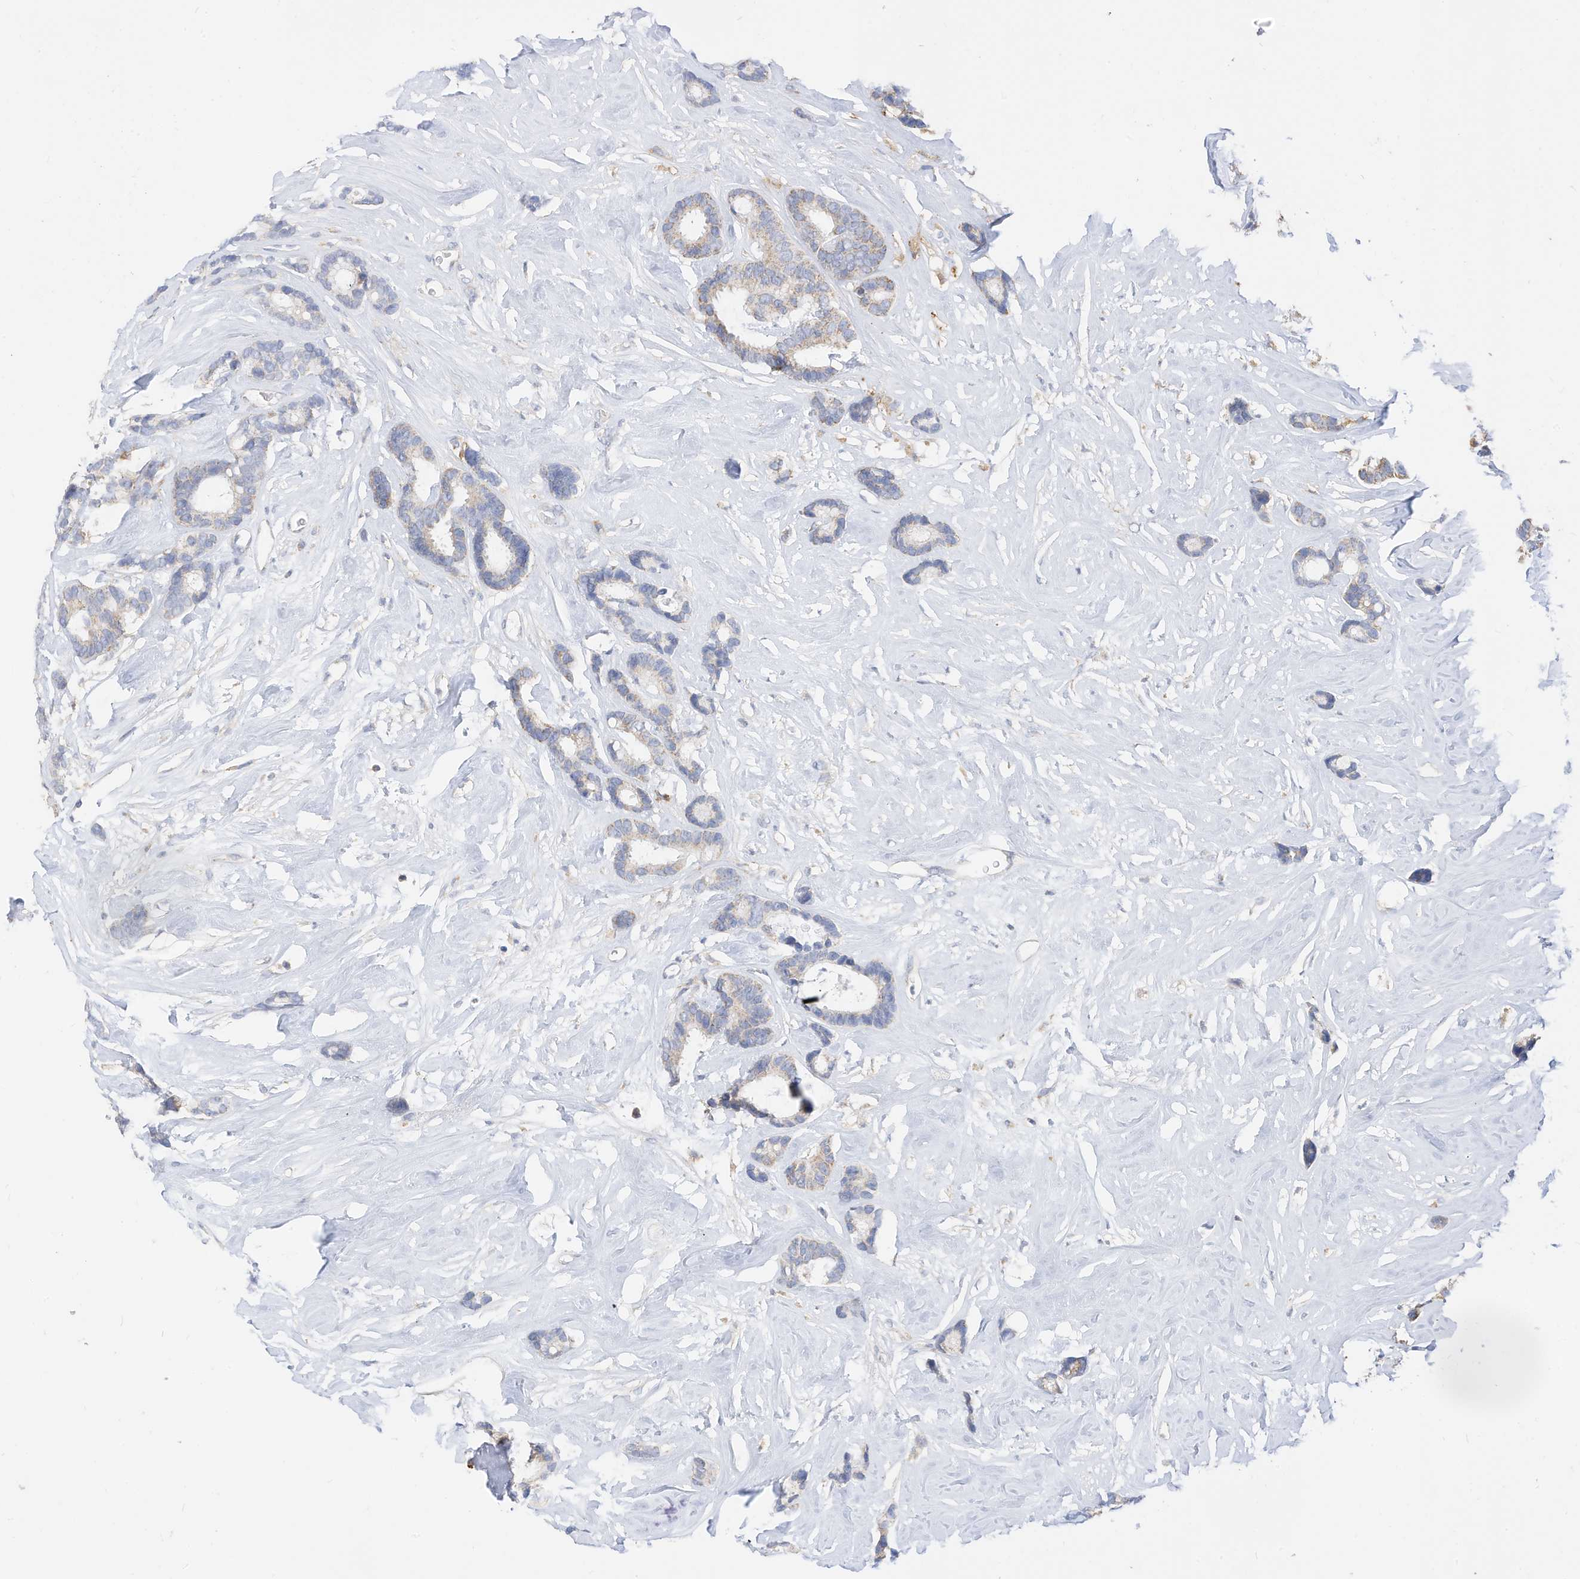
{"staining": {"intensity": "negative", "quantity": "none", "location": "none"}, "tissue": "breast cancer", "cell_type": "Tumor cells", "image_type": "cancer", "snomed": [{"axis": "morphology", "description": "Duct carcinoma"}, {"axis": "topography", "description": "Breast"}], "caption": "This is a image of IHC staining of intraductal carcinoma (breast), which shows no staining in tumor cells. (Immunohistochemistry (ihc), brightfield microscopy, high magnification).", "gene": "RHOH", "patient": {"sex": "female", "age": 87}}